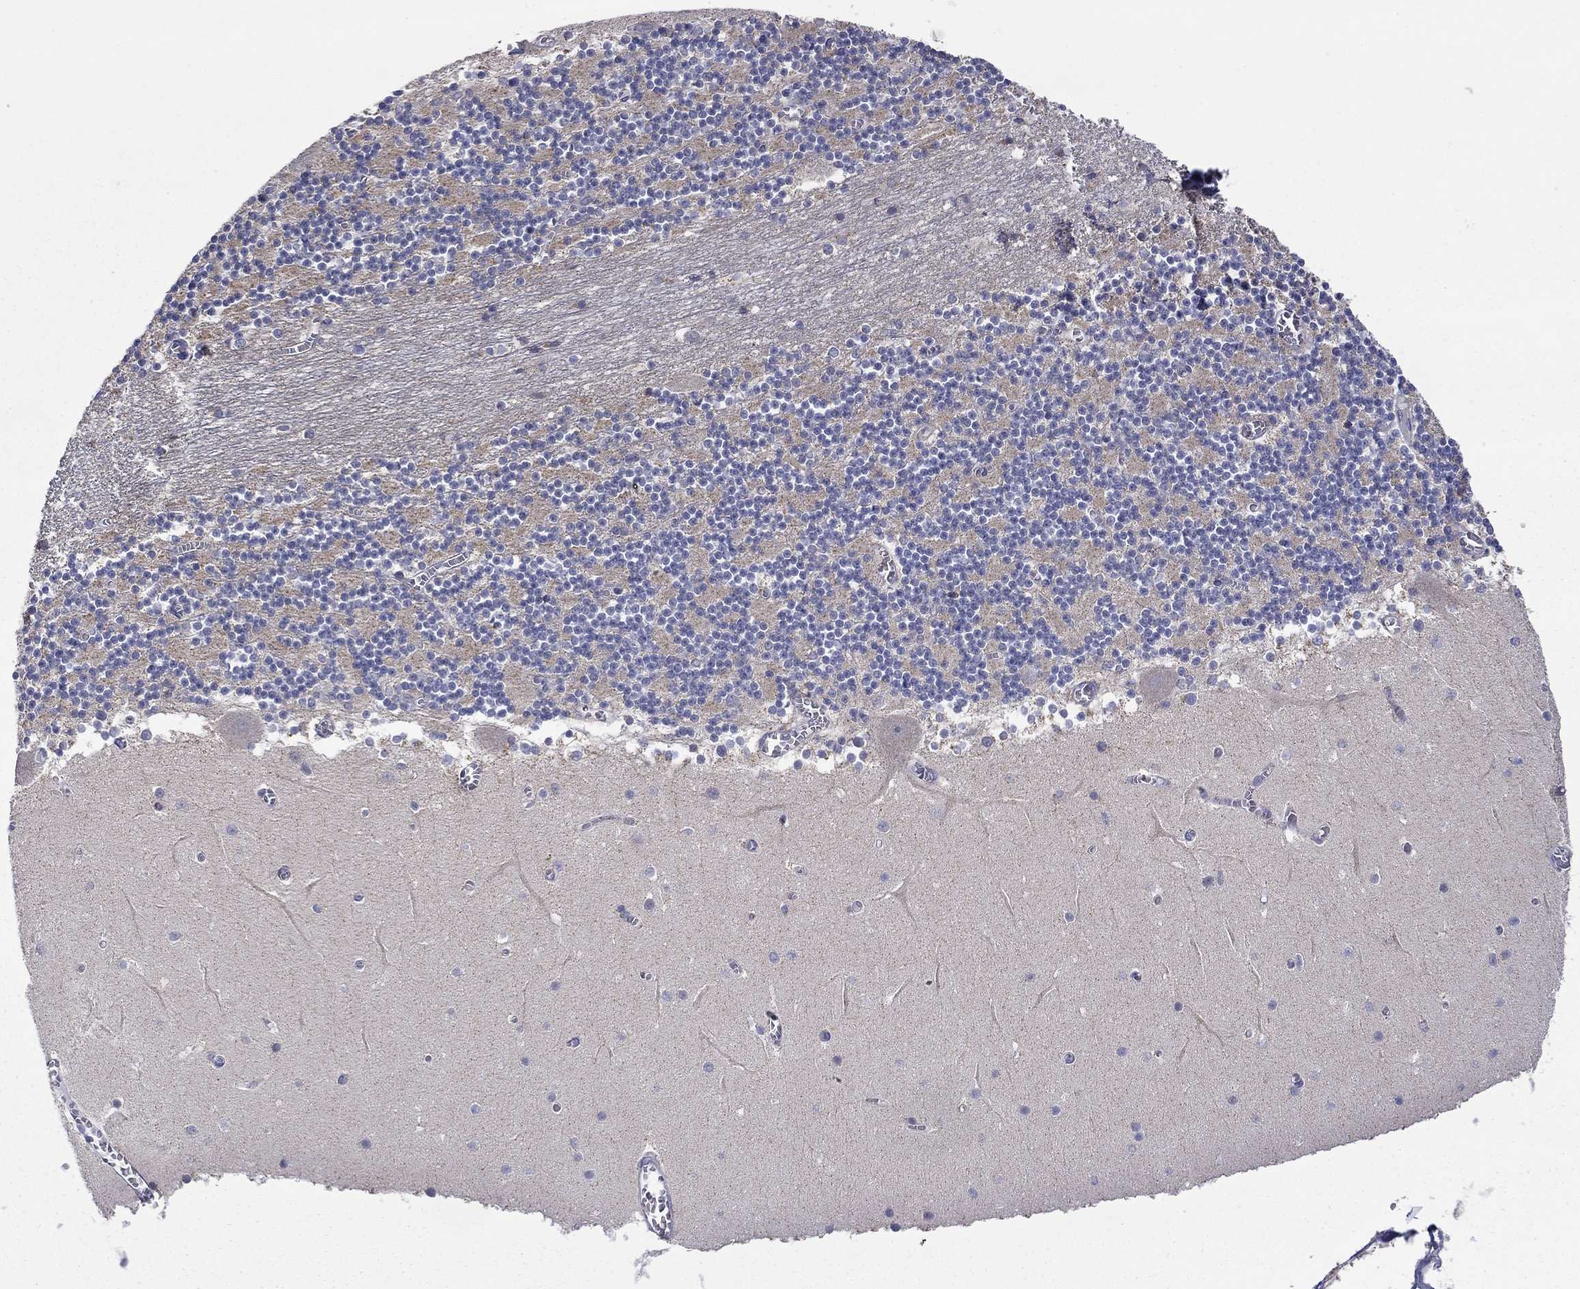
{"staining": {"intensity": "negative", "quantity": "none", "location": "none"}, "tissue": "cerebellum", "cell_type": "Cells in granular layer", "image_type": "normal", "snomed": [{"axis": "morphology", "description": "Normal tissue, NOS"}, {"axis": "topography", "description": "Cerebellum"}], "caption": "An immunohistochemistry micrograph of benign cerebellum is shown. There is no staining in cells in granular layer of cerebellum.", "gene": "HPS5", "patient": {"sex": "female", "age": 28}}